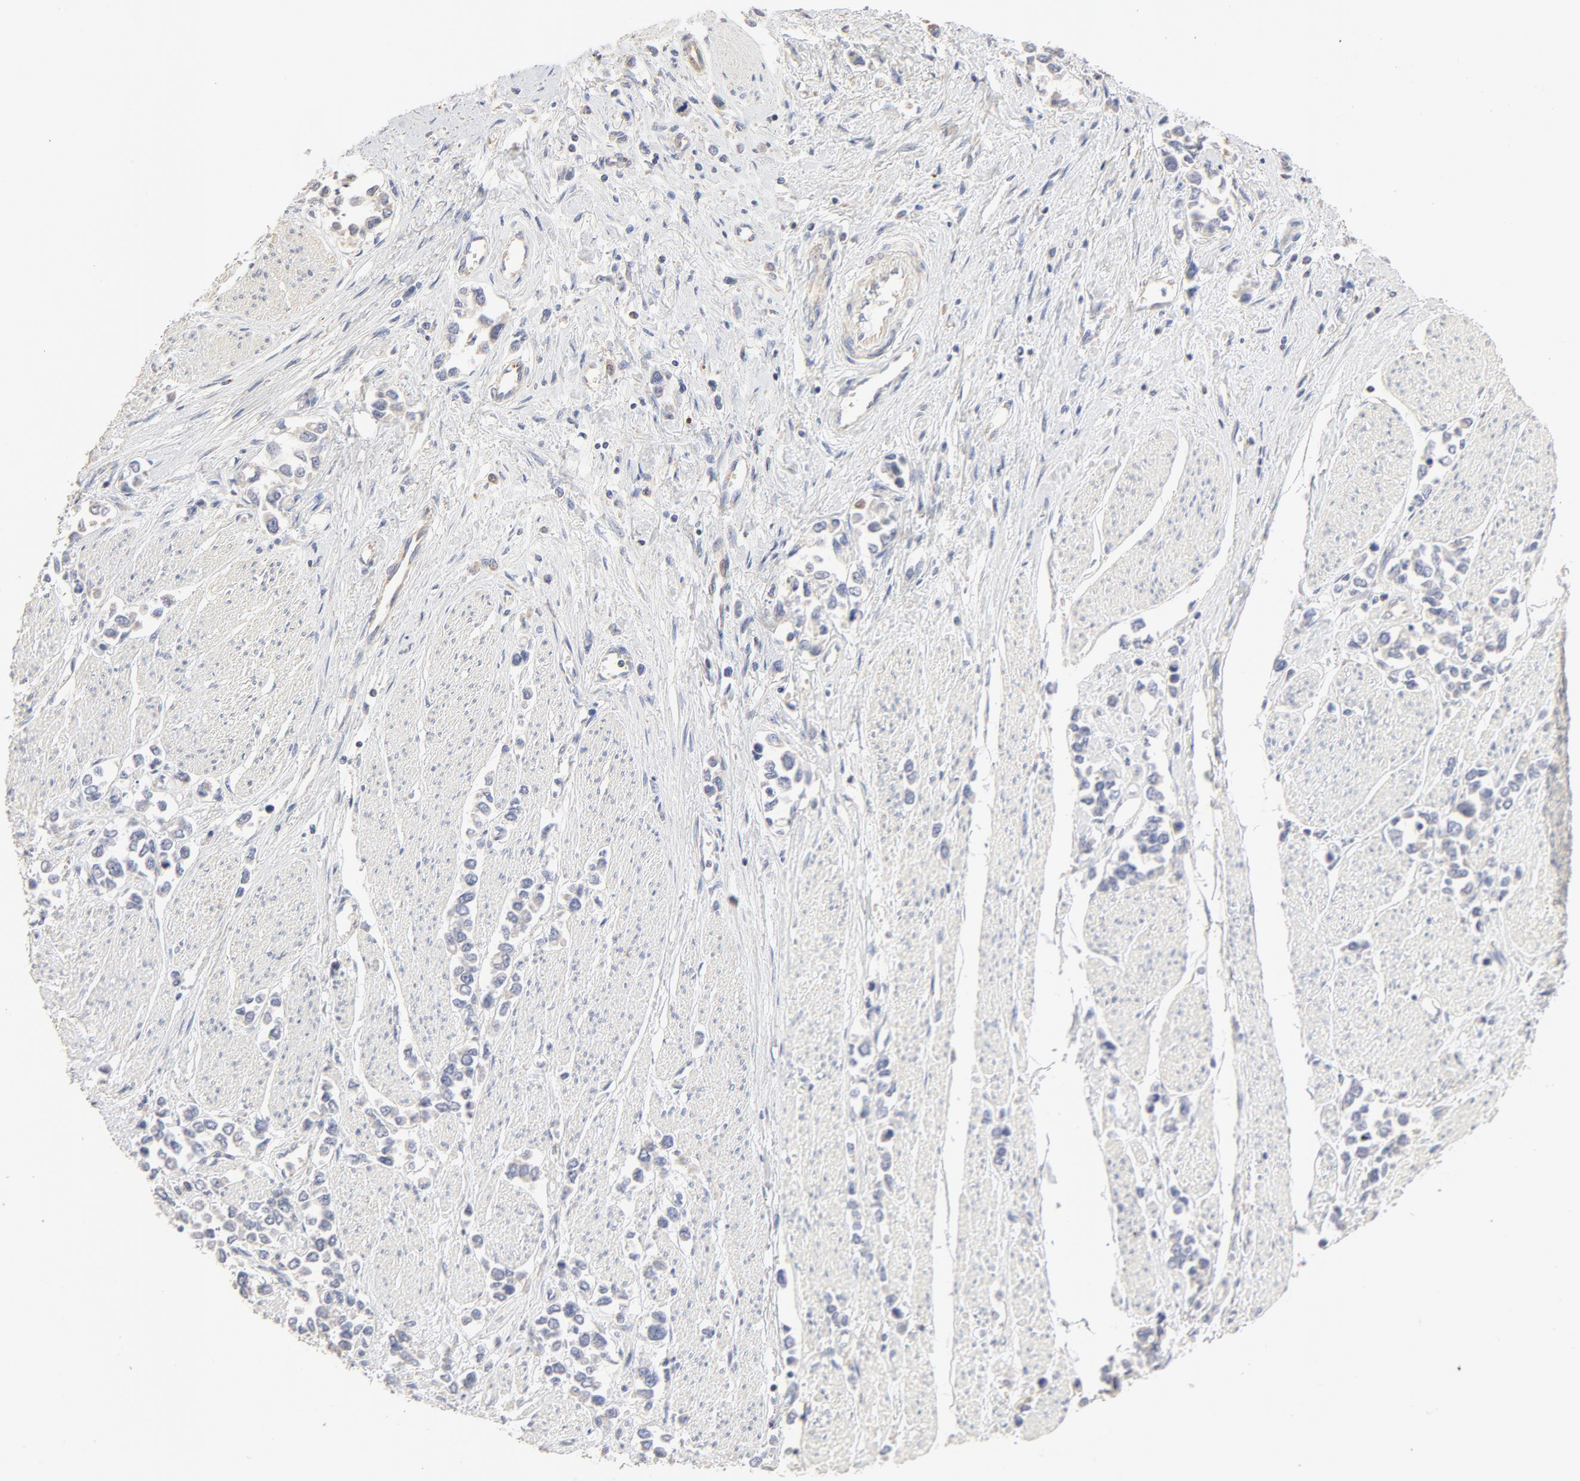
{"staining": {"intensity": "negative", "quantity": "none", "location": "none"}, "tissue": "stomach cancer", "cell_type": "Tumor cells", "image_type": "cancer", "snomed": [{"axis": "morphology", "description": "Adenocarcinoma, NOS"}, {"axis": "topography", "description": "Stomach, upper"}], "caption": "Tumor cells are negative for protein expression in human stomach adenocarcinoma.", "gene": "FCGBP", "patient": {"sex": "male", "age": 76}}